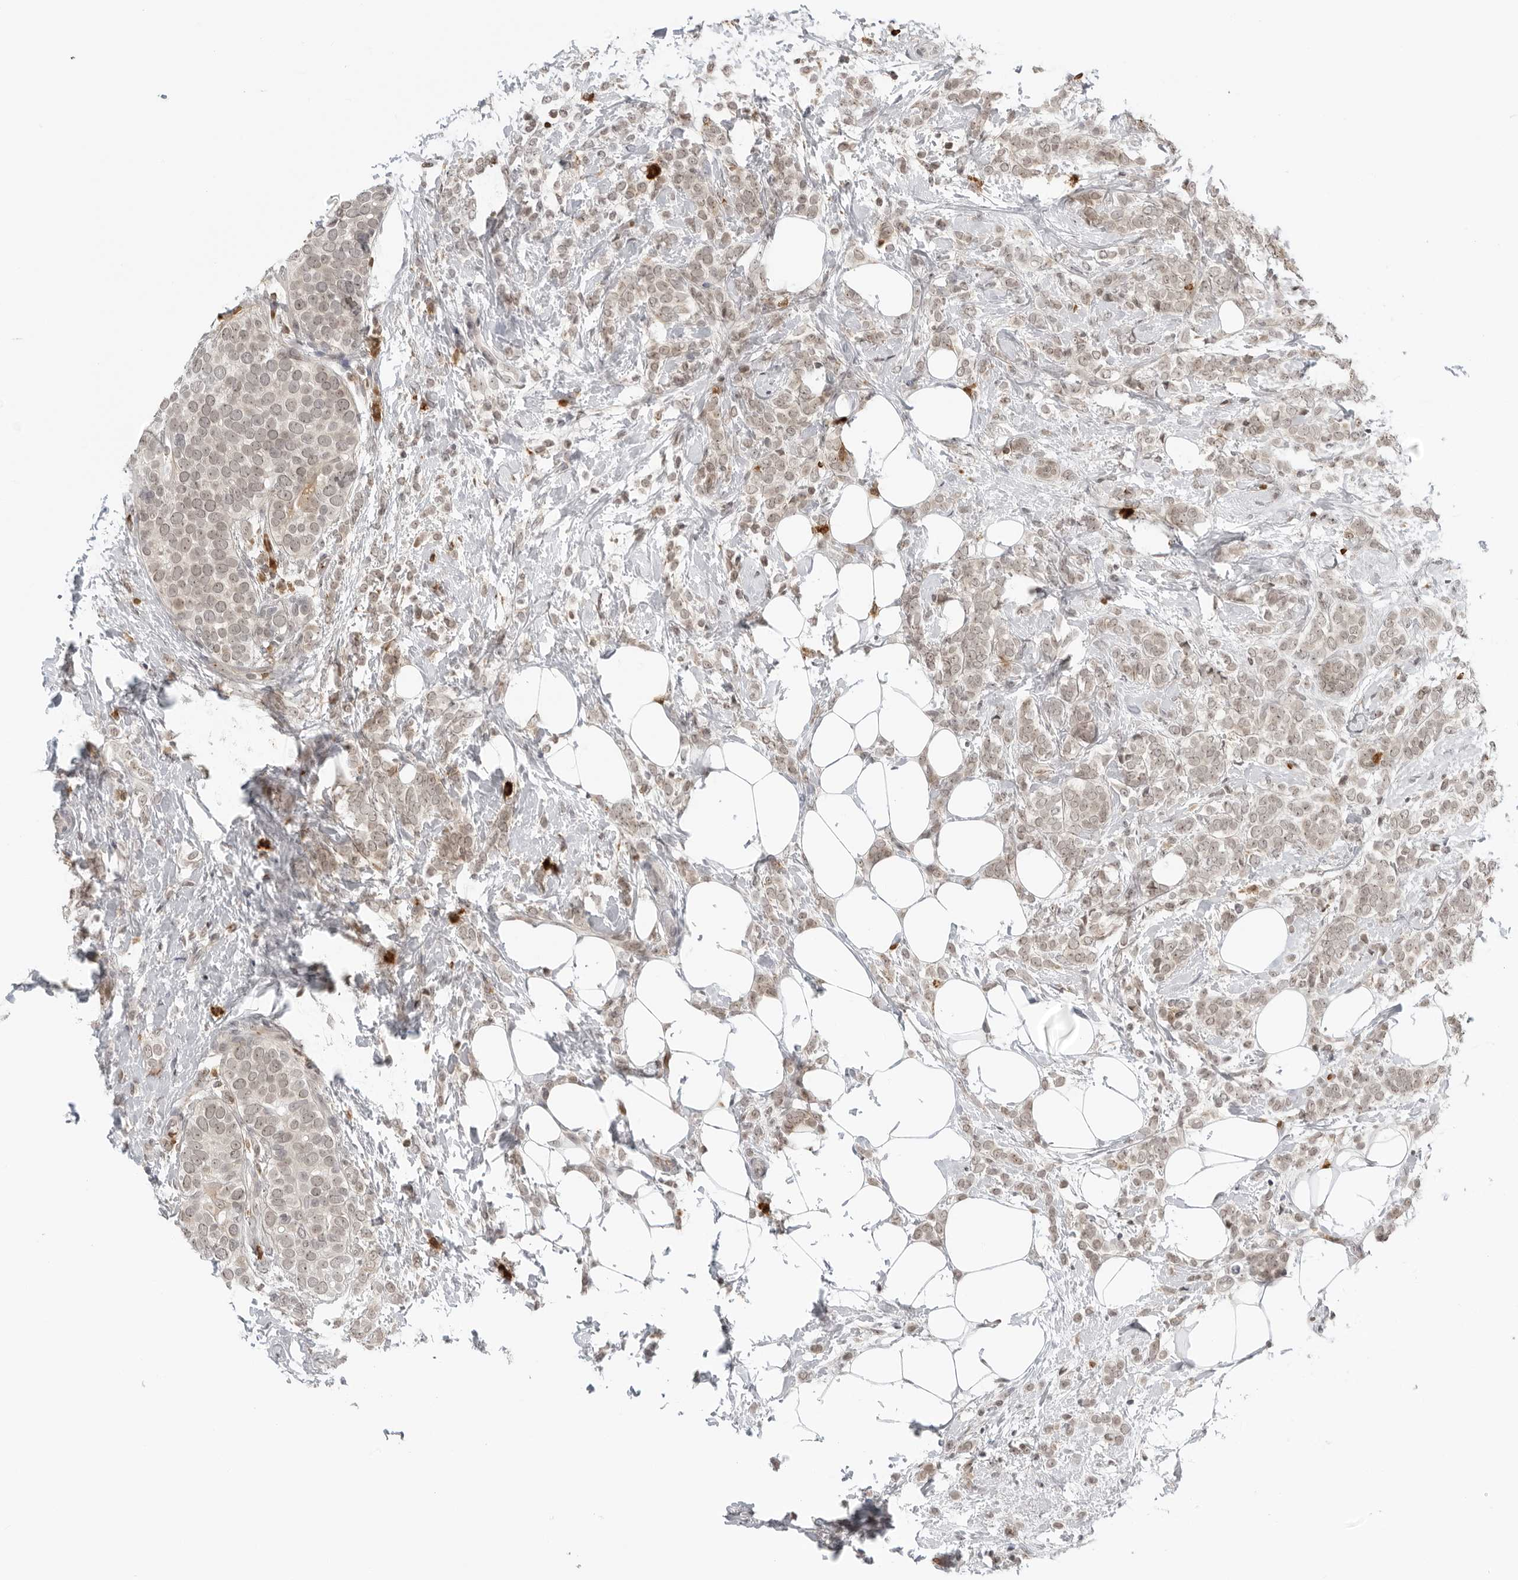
{"staining": {"intensity": "weak", "quantity": ">75%", "location": "cytoplasmic/membranous,nuclear"}, "tissue": "breast cancer", "cell_type": "Tumor cells", "image_type": "cancer", "snomed": [{"axis": "morphology", "description": "Lobular carcinoma"}, {"axis": "topography", "description": "Breast"}], "caption": "Breast lobular carcinoma was stained to show a protein in brown. There is low levels of weak cytoplasmic/membranous and nuclear staining in approximately >75% of tumor cells. The staining was performed using DAB to visualize the protein expression in brown, while the nuclei were stained in blue with hematoxylin (Magnification: 20x).", "gene": "SUGCT", "patient": {"sex": "female", "age": 50}}